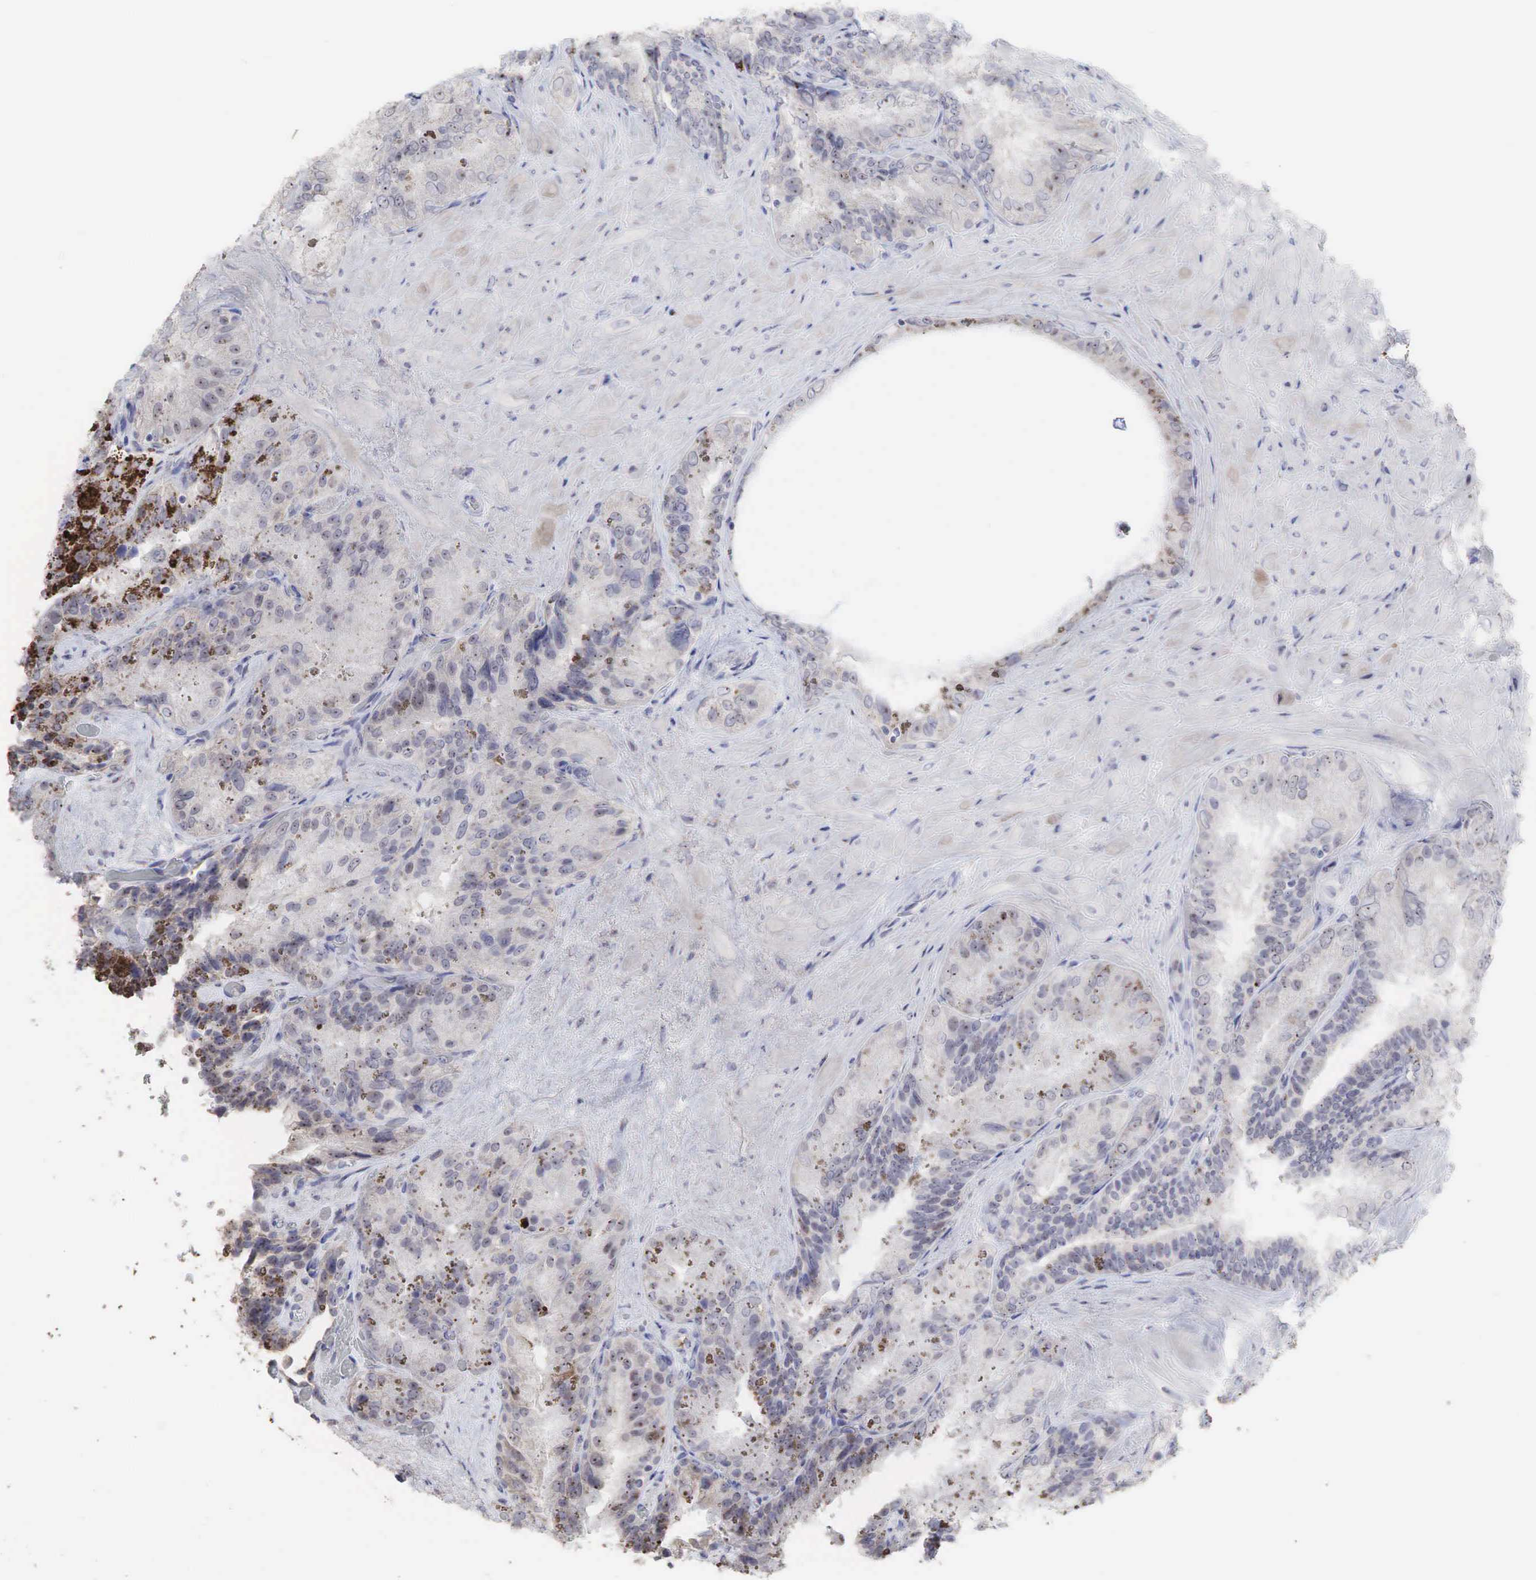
{"staining": {"intensity": "moderate", "quantity": ">75%", "location": "nuclear"}, "tissue": "seminal vesicle", "cell_type": "Glandular cells", "image_type": "normal", "snomed": [{"axis": "morphology", "description": "Normal tissue, NOS"}, {"axis": "topography", "description": "Seminal veicle"}], "caption": "Immunohistochemical staining of benign seminal vesicle reveals >75% levels of moderate nuclear protein staining in about >75% of glandular cells.", "gene": "DKC1", "patient": {"sex": "male", "age": 69}}